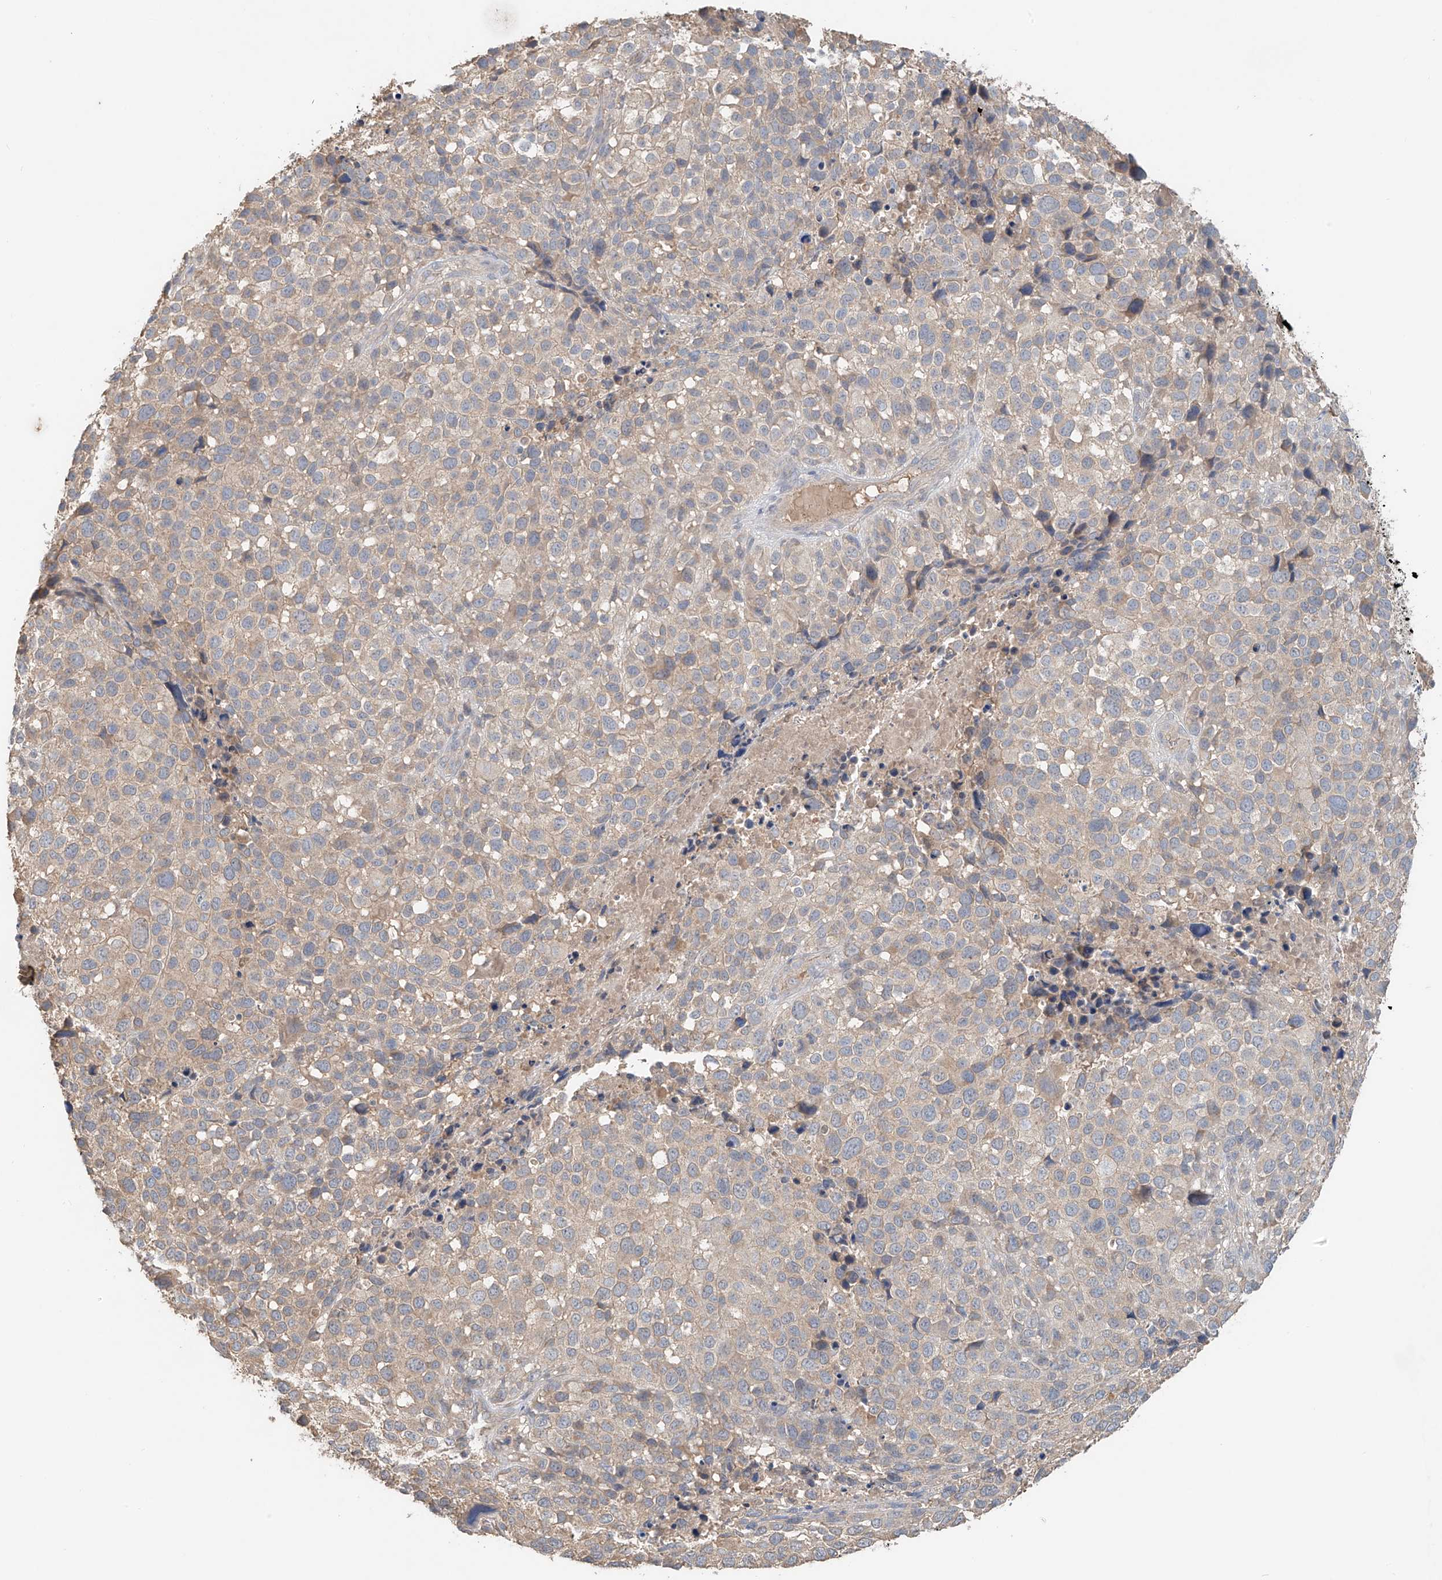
{"staining": {"intensity": "negative", "quantity": "none", "location": "none"}, "tissue": "melanoma", "cell_type": "Tumor cells", "image_type": "cancer", "snomed": [{"axis": "morphology", "description": "Malignant melanoma, NOS"}, {"axis": "topography", "description": "Skin of trunk"}], "caption": "The IHC image has no significant staining in tumor cells of melanoma tissue. Nuclei are stained in blue.", "gene": "GNB1L", "patient": {"sex": "male", "age": 71}}